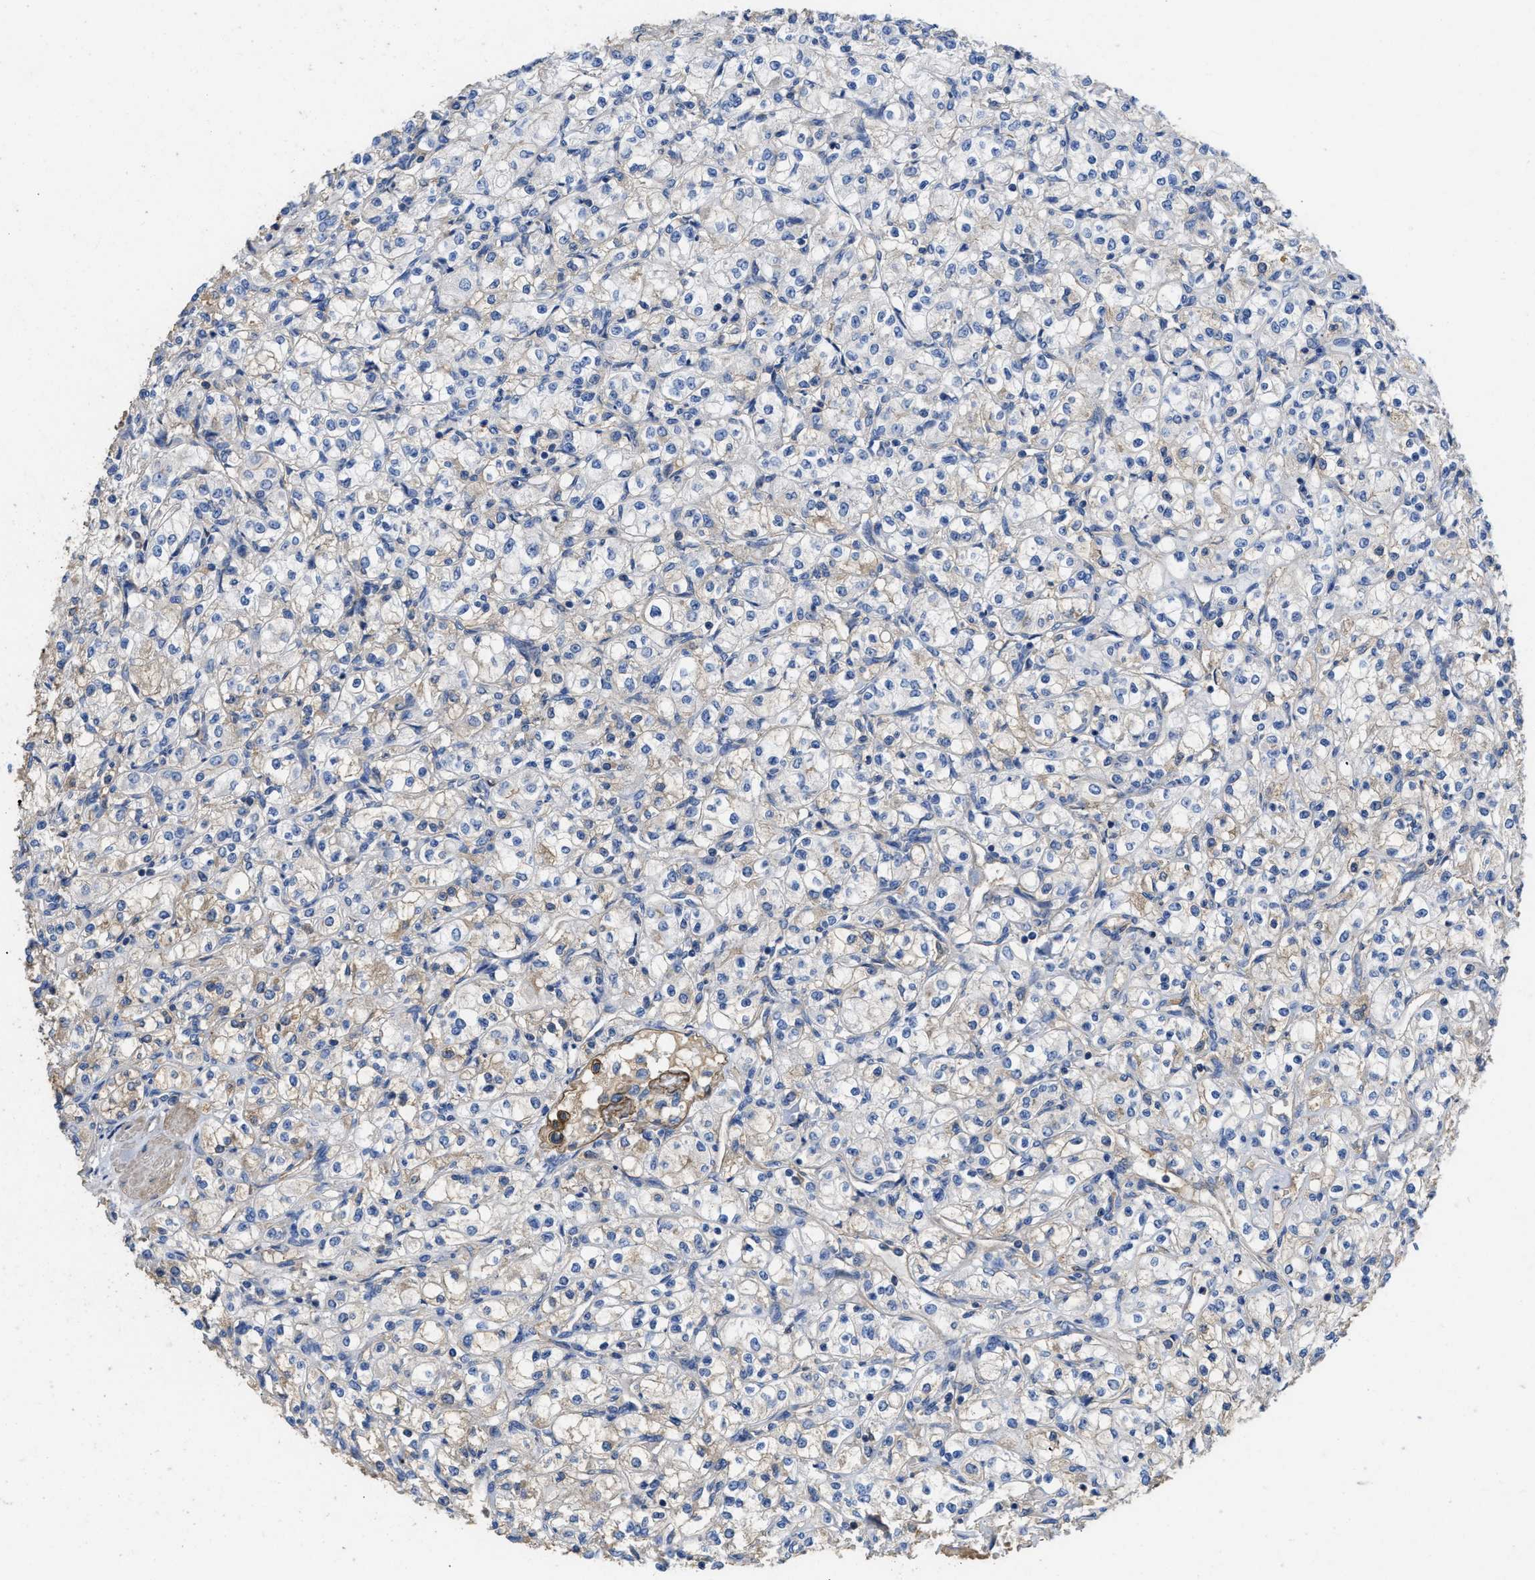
{"staining": {"intensity": "negative", "quantity": "none", "location": "none"}, "tissue": "renal cancer", "cell_type": "Tumor cells", "image_type": "cancer", "snomed": [{"axis": "morphology", "description": "Adenocarcinoma, NOS"}, {"axis": "topography", "description": "Kidney"}], "caption": "Protein analysis of renal cancer exhibits no significant expression in tumor cells.", "gene": "USP4", "patient": {"sex": "male", "age": 77}}